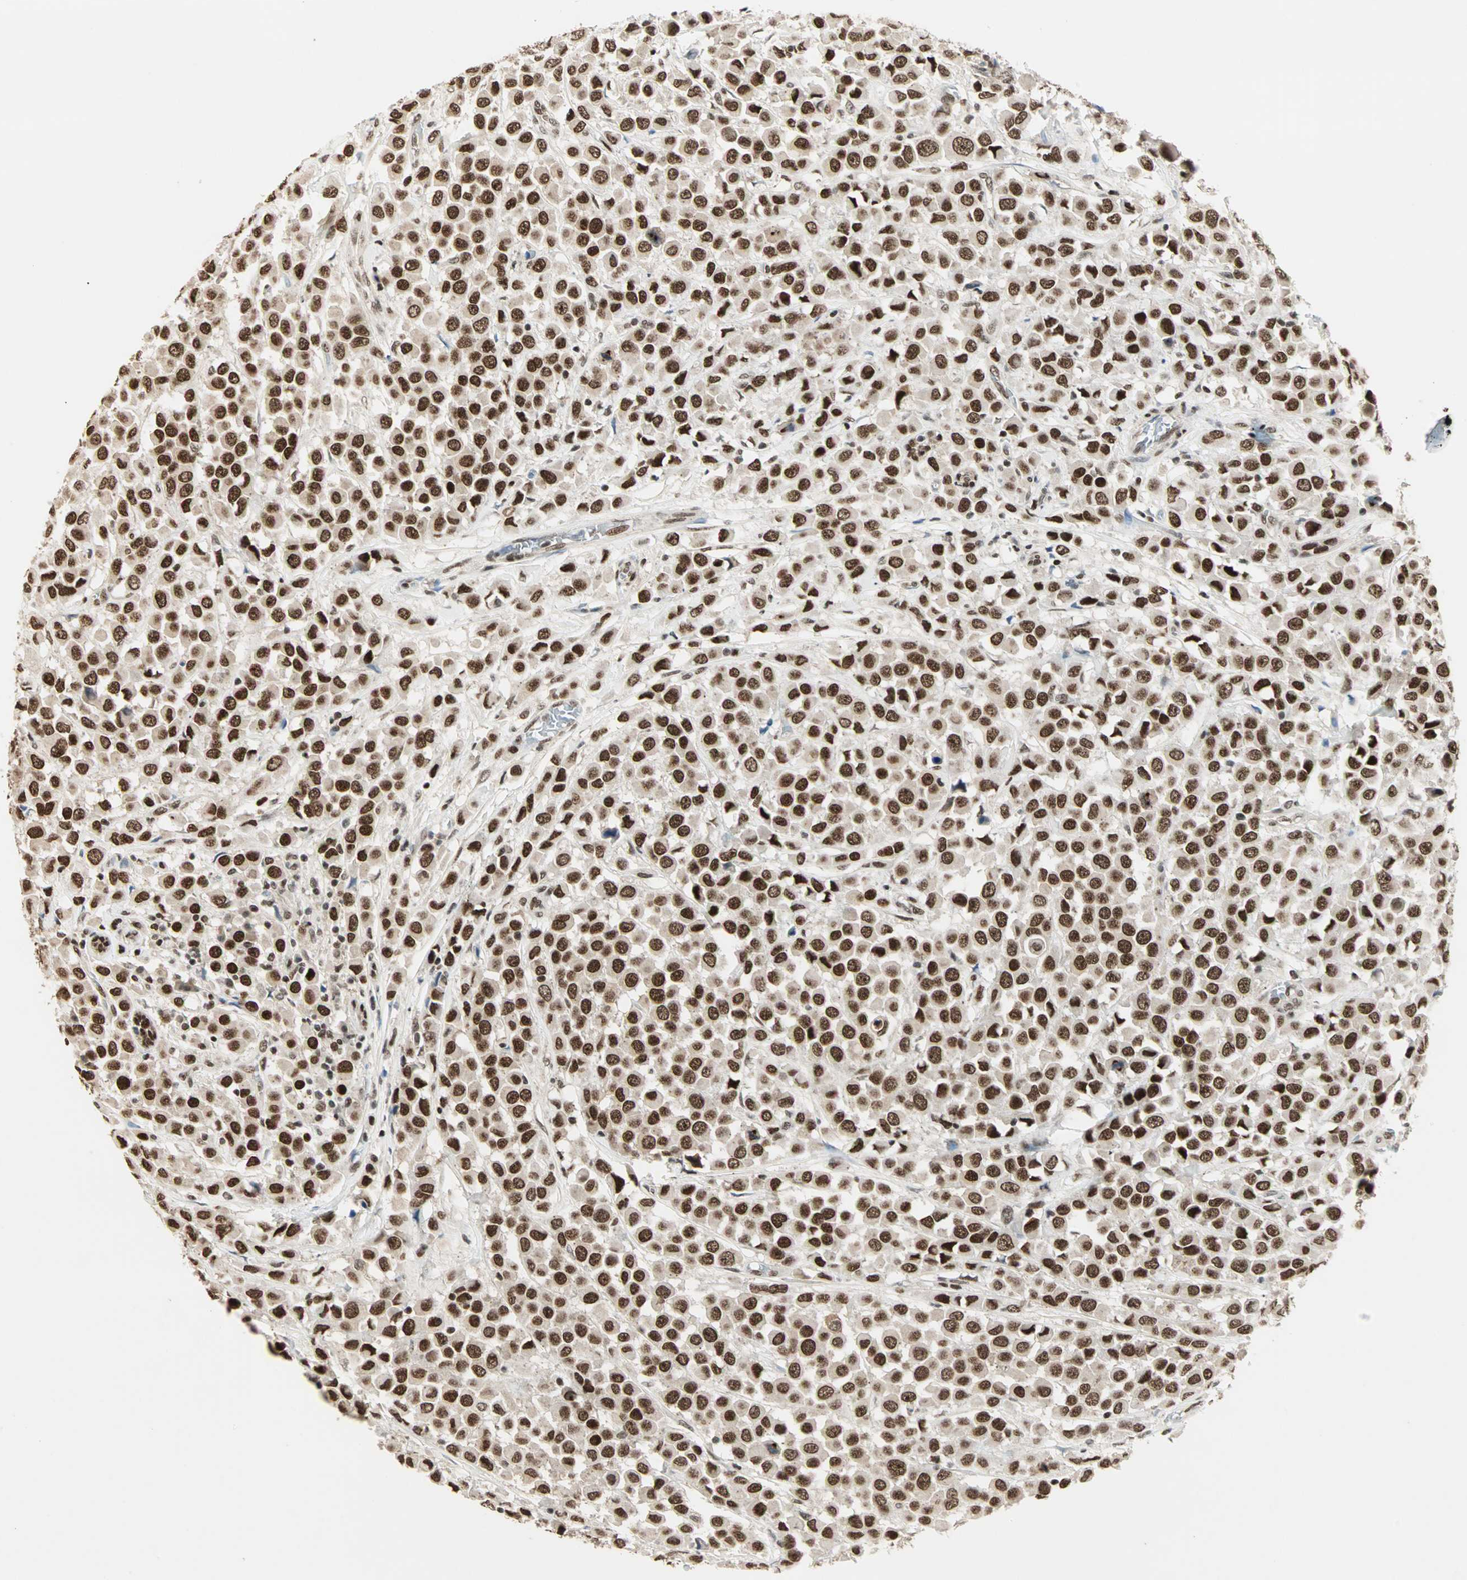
{"staining": {"intensity": "strong", "quantity": ">75%", "location": "nuclear"}, "tissue": "breast cancer", "cell_type": "Tumor cells", "image_type": "cancer", "snomed": [{"axis": "morphology", "description": "Duct carcinoma"}, {"axis": "topography", "description": "Breast"}], "caption": "Protein analysis of breast intraductal carcinoma tissue reveals strong nuclear positivity in approximately >75% of tumor cells.", "gene": "BLM", "patient": {"sex": "female", "age": 61}}